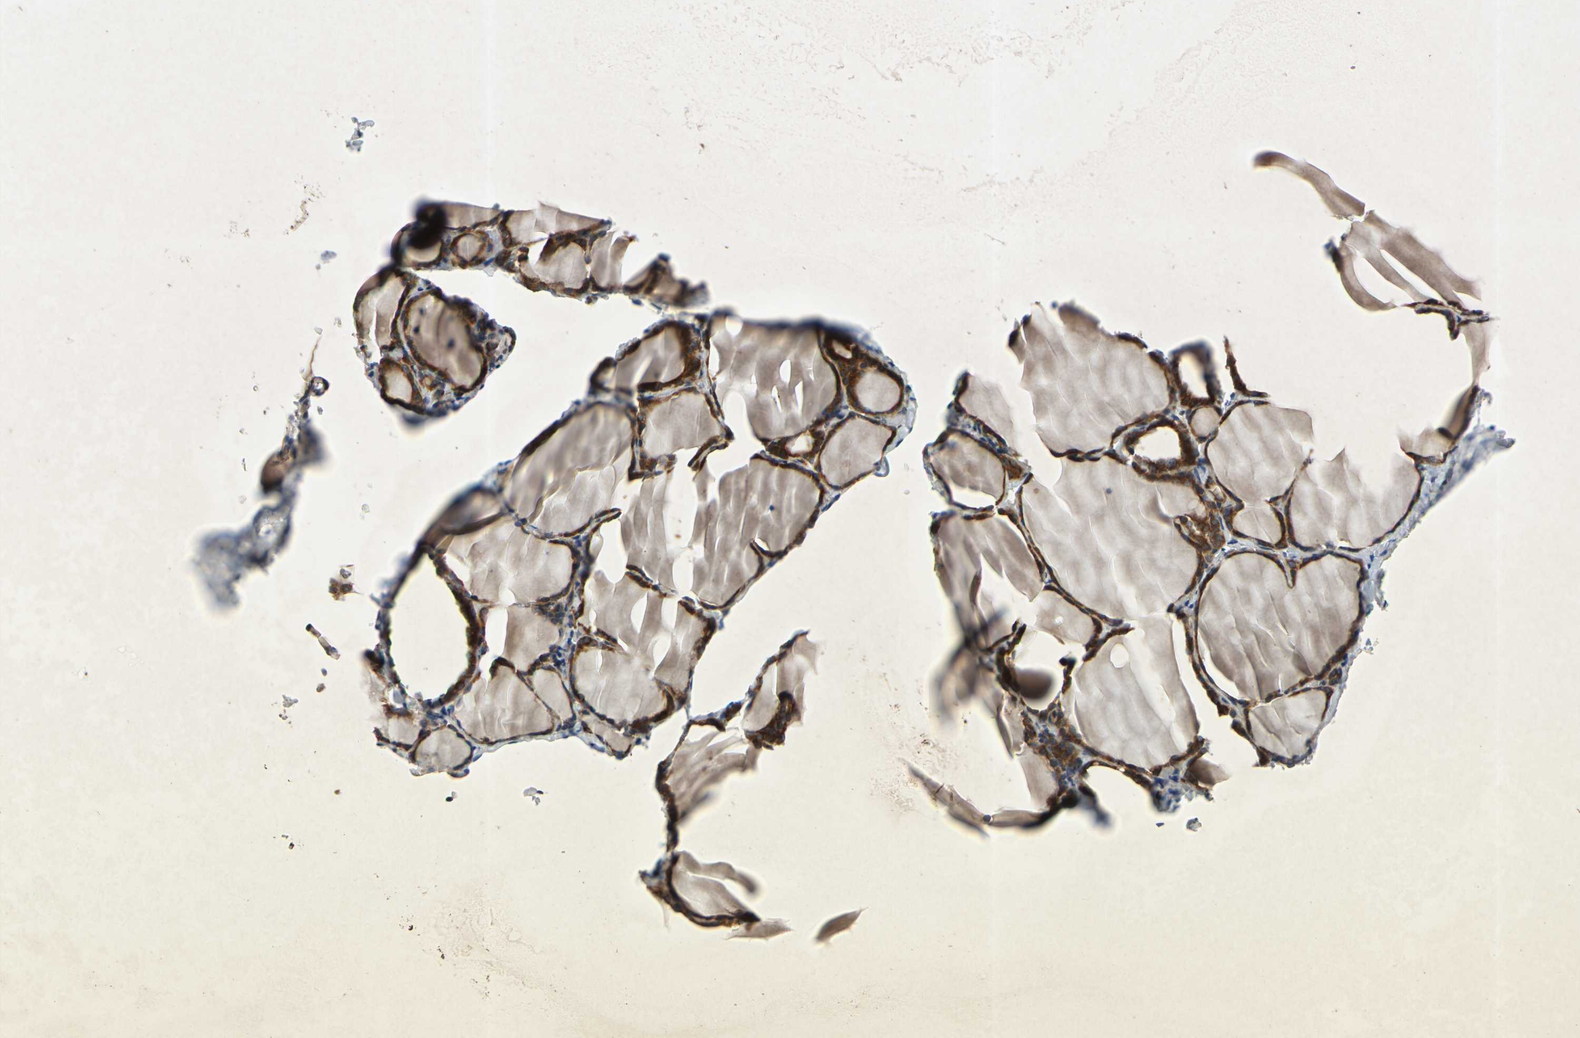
{"staining": {"intensity": "strong", "quantity": ">75%", "location": "cytoplasmic/membranous"}, "tissue": "thyroid gland", "cell_type": "Glandular cells", "image_type": "normal", "snomed": [{"axis": "morphology", "description": "Normal tissue, NOS"}, {"axis": "morphology", "description": "Papillary adenocarcinoma, NOS"}, {"axis": "topography", "description": "Thyroid gland"}], "caption": "High-magnification brightfield microscopy of normal thyroid gland stained with DAB (brown) and counterstained with hematoxylin (blue). glandular cells exhibit strong cytoplasmic/membranous staining is identified in approximately>75% of cells.", "gene": "XIAP", "patient": {"sex": "female", "age": 30}}